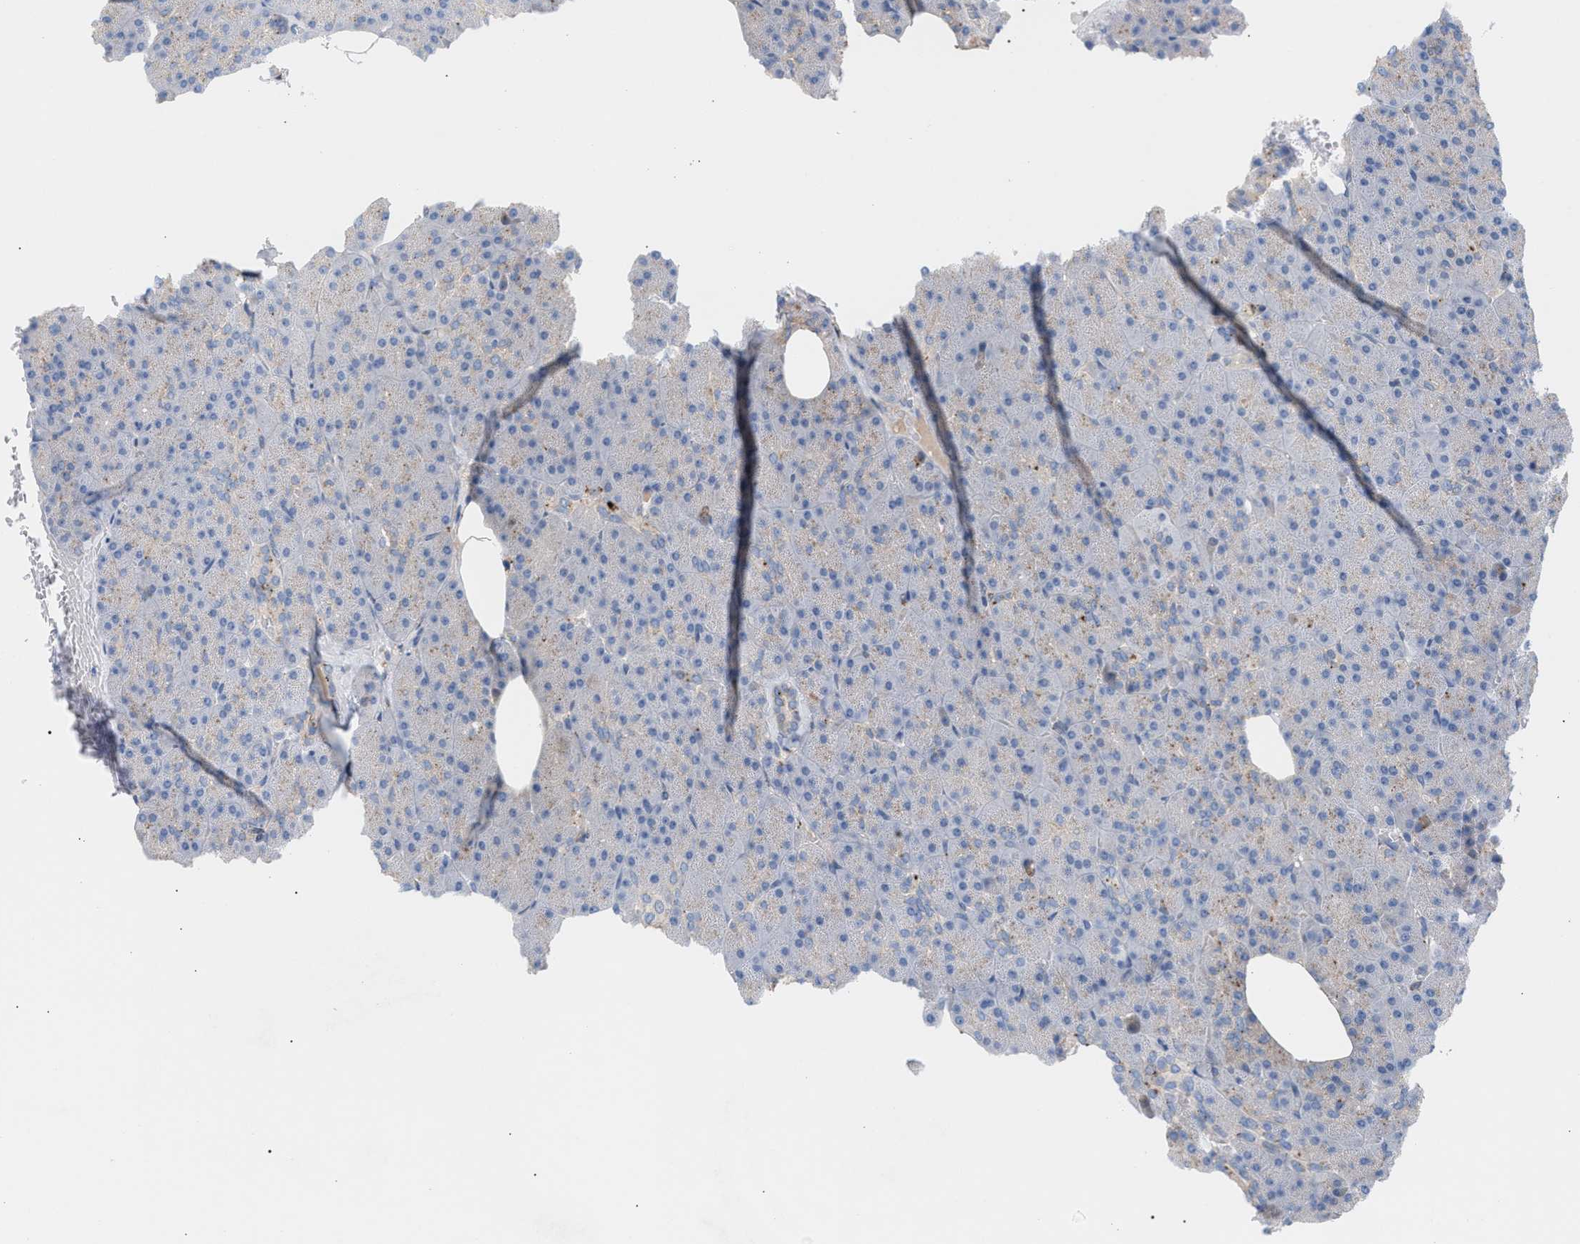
{"staining": {"intensity": "moderate", "quantity": "<25%", "location": "cytoplasmic/membranous"}, "tissue": "pancreas", "cell_type": "Exocrine glandular cells", "image_type": "normal", "snomed": [{"axis": "morphology", "description": "Normal tissue, NOS"}, {"axis": "topography", "description": "Pancreas"}], "caption": "Exocrine glandular cells demonstrate low levels of moderate cytoplasmic/membranous expression in about <25% of cells in normal pancreas. The staining was performed using DAB (3,3'-diaminobenzidine), with brown indicating positive protein expression. Nuclei are stained blue with hematoxylin.", "gene": "MBTD1", "patient": {"sex": "female", "age": 35}}